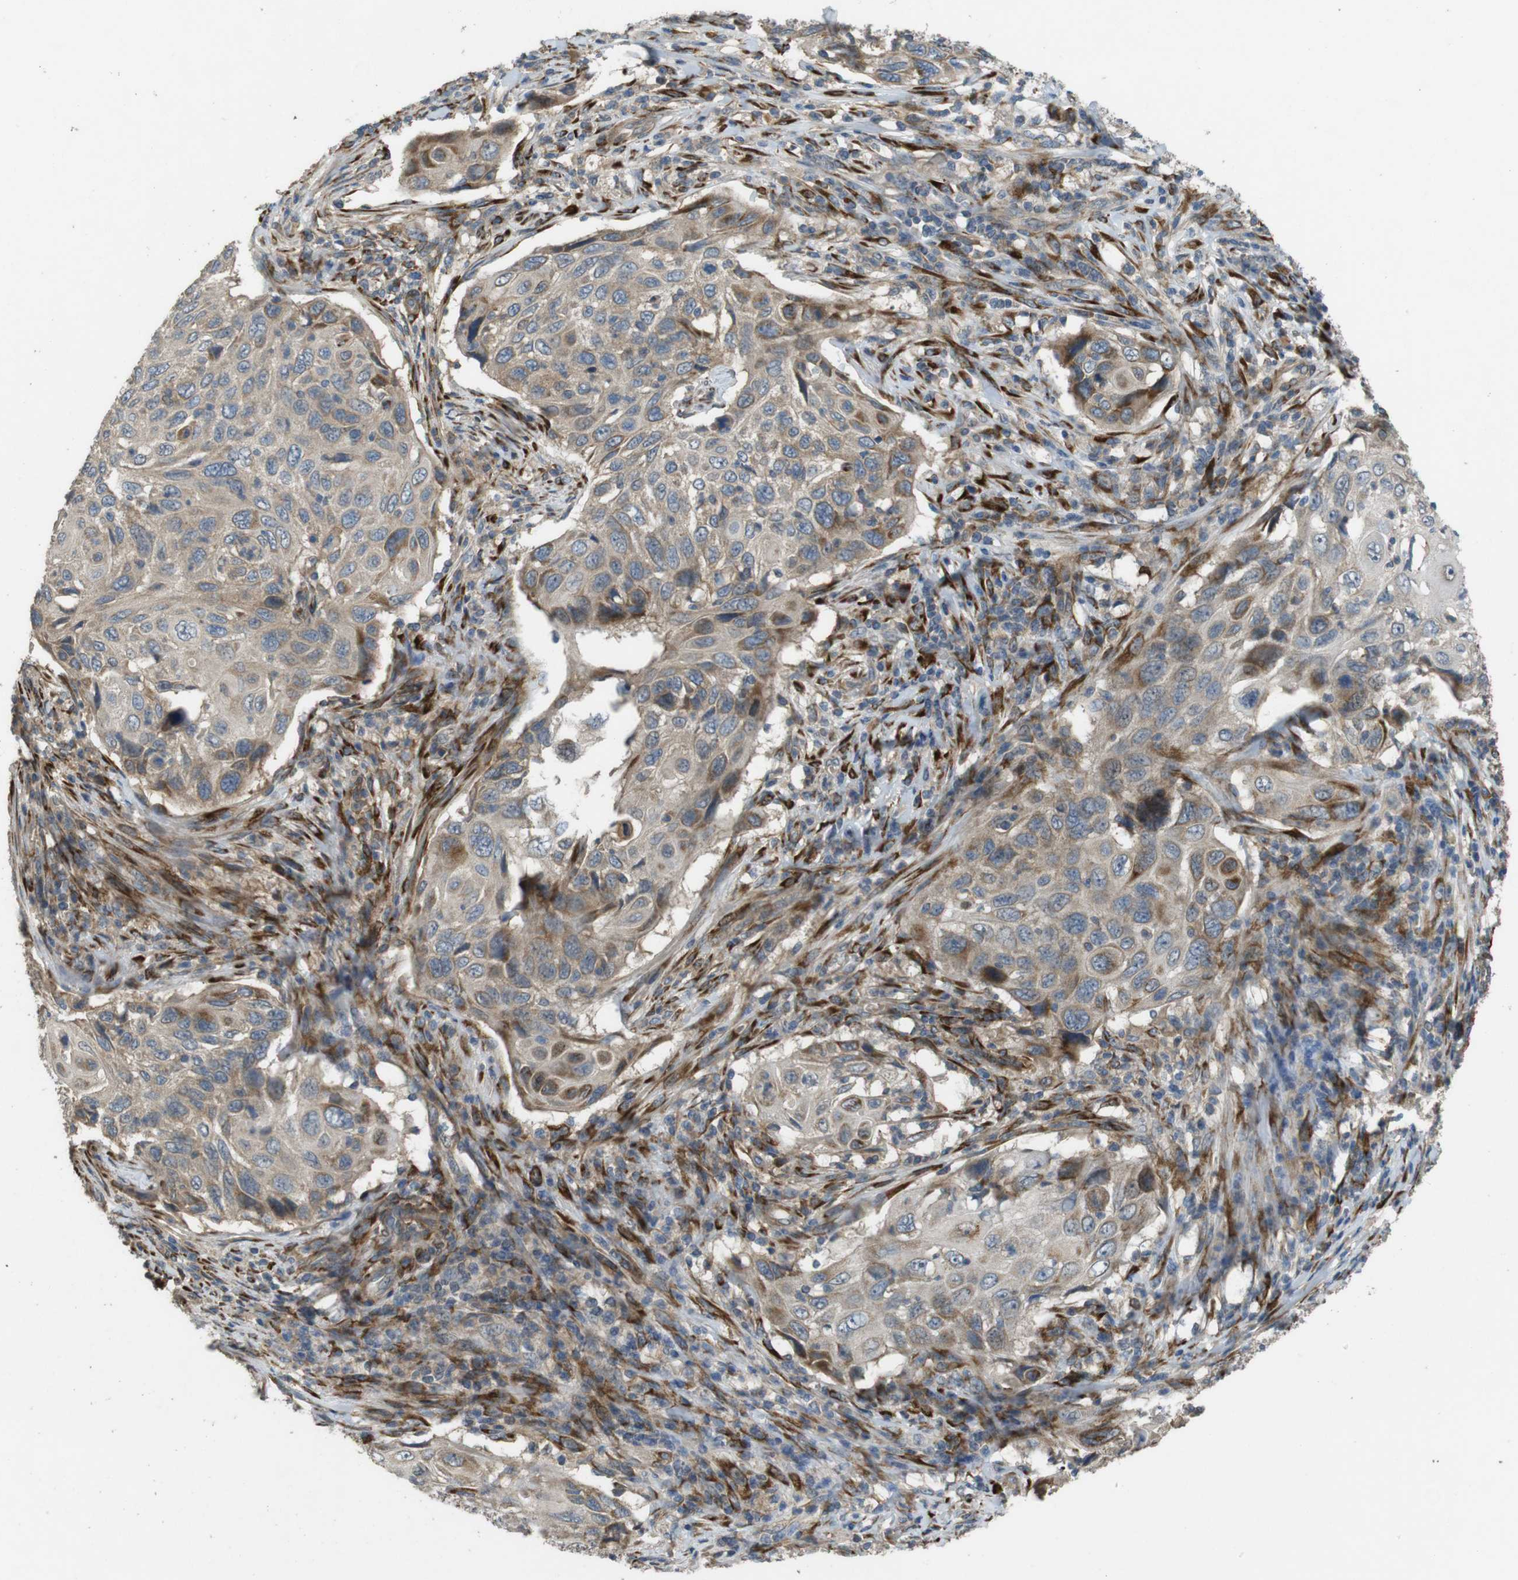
{"staining": {"intensity": "weak", "quantity": ">75%", "location": "cytoplasmic/membranous"}, "tissue": "cervical cancer", "cell_type": "Tumor cells", "image_type": "cancer", "snomed": [{"axis": "morphology", "description": "Squamous cell carcinoma, NOS"}, {"axis": "topography", "description": "Cervix"}], "caption": "Weak cytoplasmic/membranous staining for a protein is seen in approximately >75% of tumor cells of cervical cancer using IHC.", "gene": "ARHGAP24", "patient": {"sex": "female", "age": 70}}